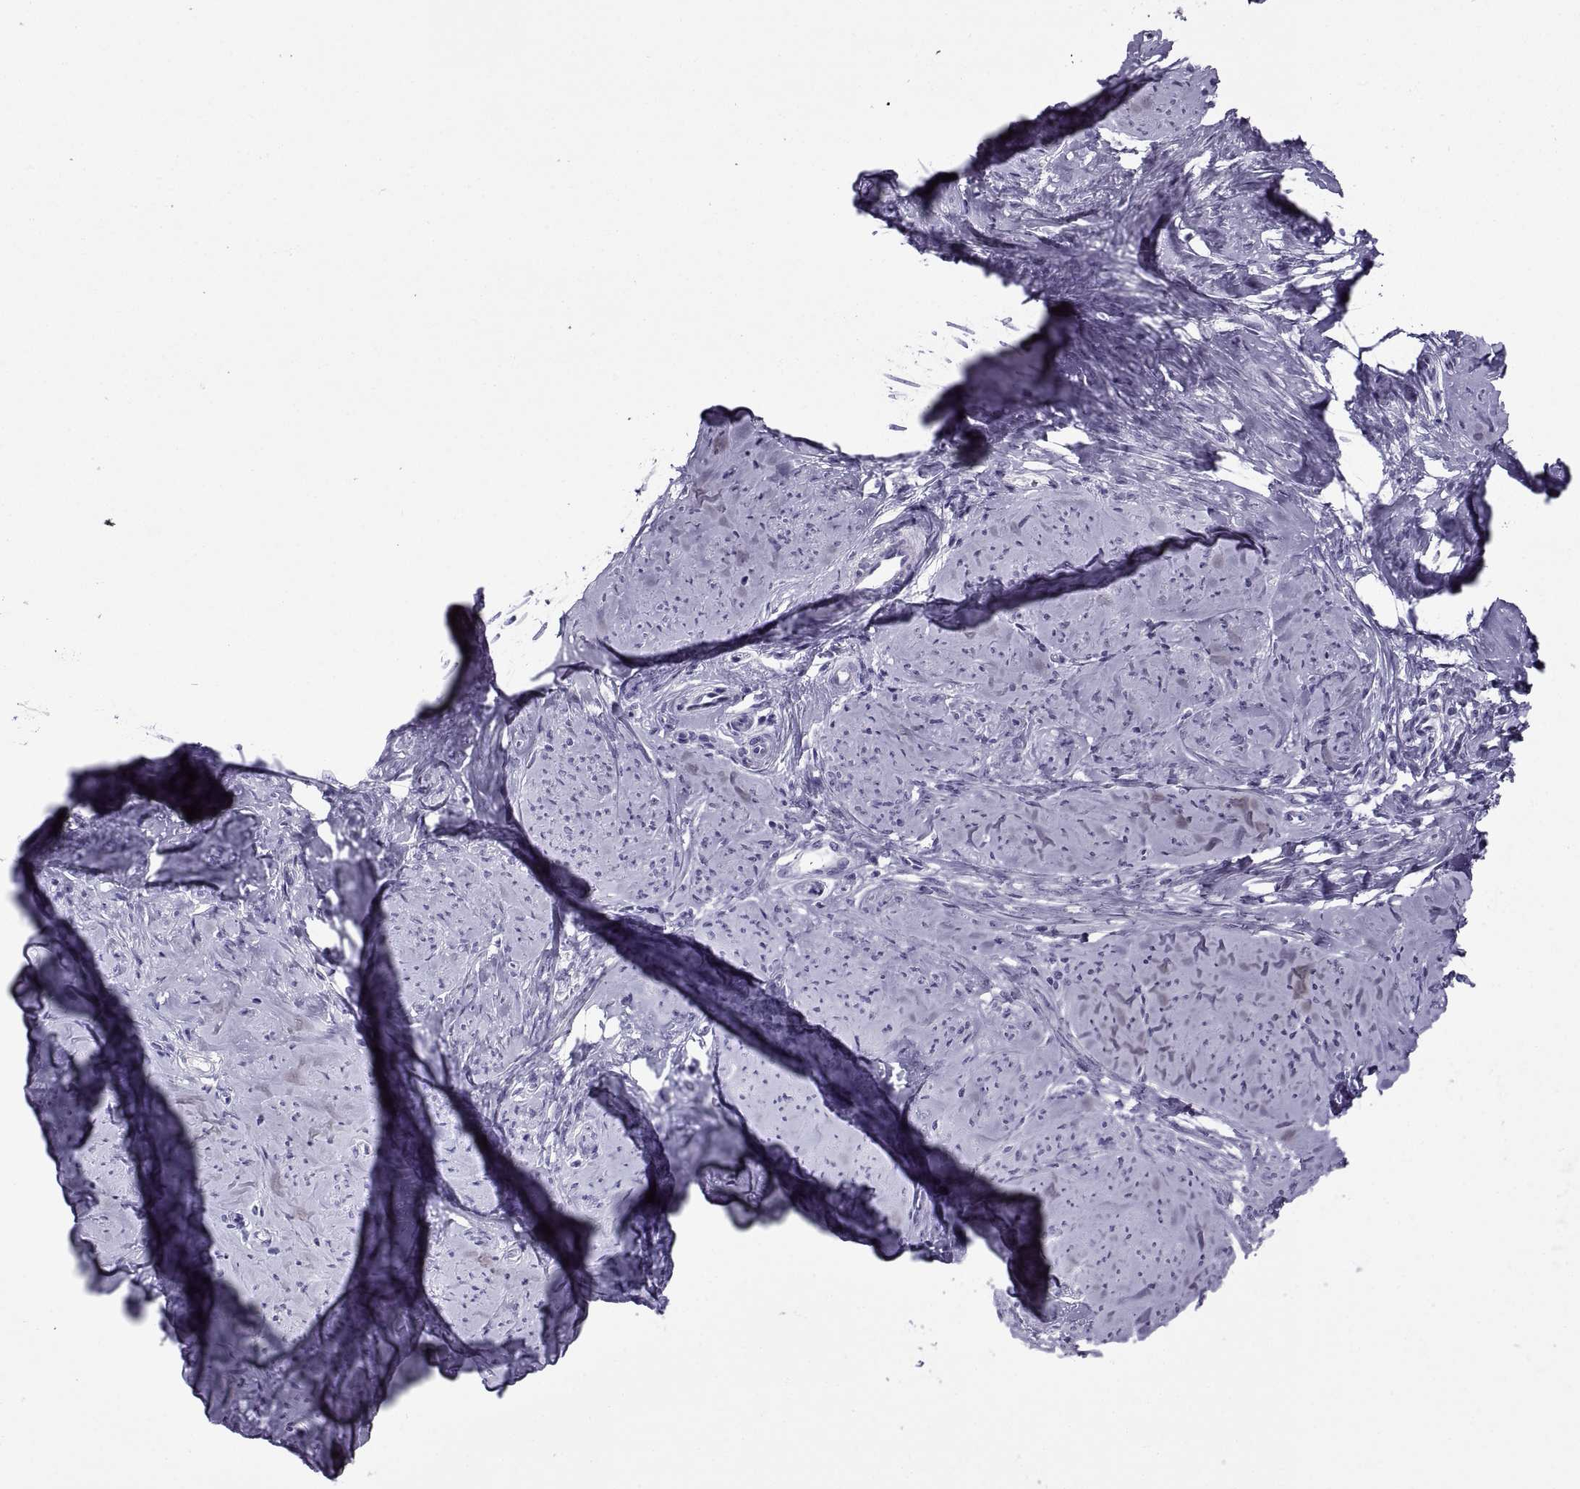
{"staining": {"intensity": "negative", "quantity": "none", "location": "none"}, "tissue": "smooth muscle", "cell_type": "Smooth muscle cells", "image_type": "normal", "snomed": [{"axis": "morphology", "description": "Normal tissue, NOS"}, {"axis": "topography", "description": "Smooth muscle"}], "caption": "This image is of normal smooth muscle stained with immunohistochemistry to label a protein in brown with the nuclei are counter-stained blue. There is no positivity in smooth muscle cells.", "gene": "RLBP1", "patient": {"sex": "female", "age": 48}}